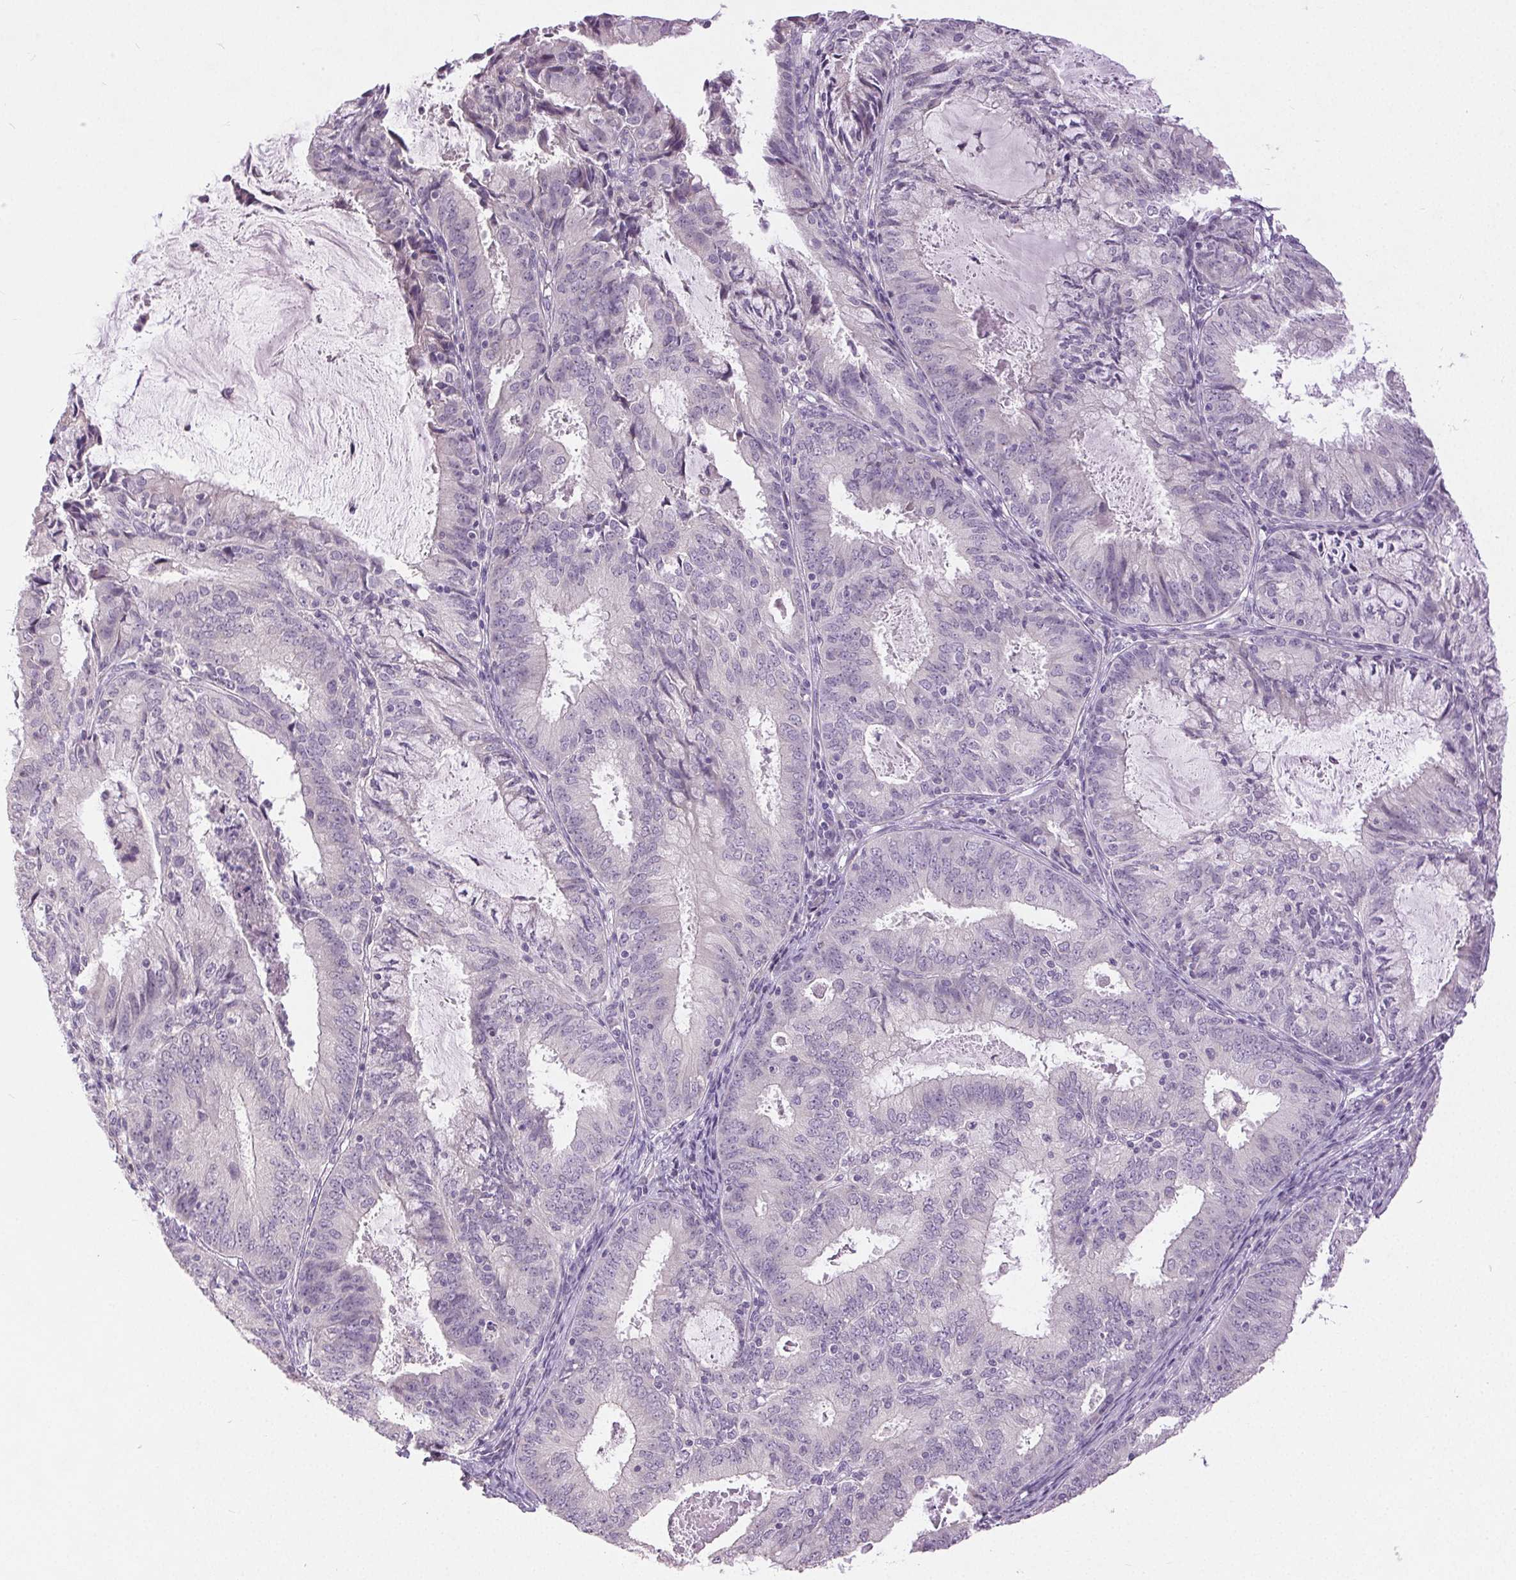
{"staining": {"intensity": "negative", "quantity": "none", "location": "none"}, "tissue": "endometrial cancer", "cell_type": "Tumor cells", "image_type": "cancer", "snomed": [{"axis": "morphology", "description": "Adenocarcinoma, NOS"}, {"axis": "topography", "description": "Endometrium"}], "caption": "High magnification brightfield microscopy of endometrial cancer stained with DAB (brown) and counterstained with hematoxylin (blue): tumor cells show no significant expression. (DAB immunohistochemistry, high magnification).", "gene": "DSG3", "patient": {"sex": "female", "age": 57}}